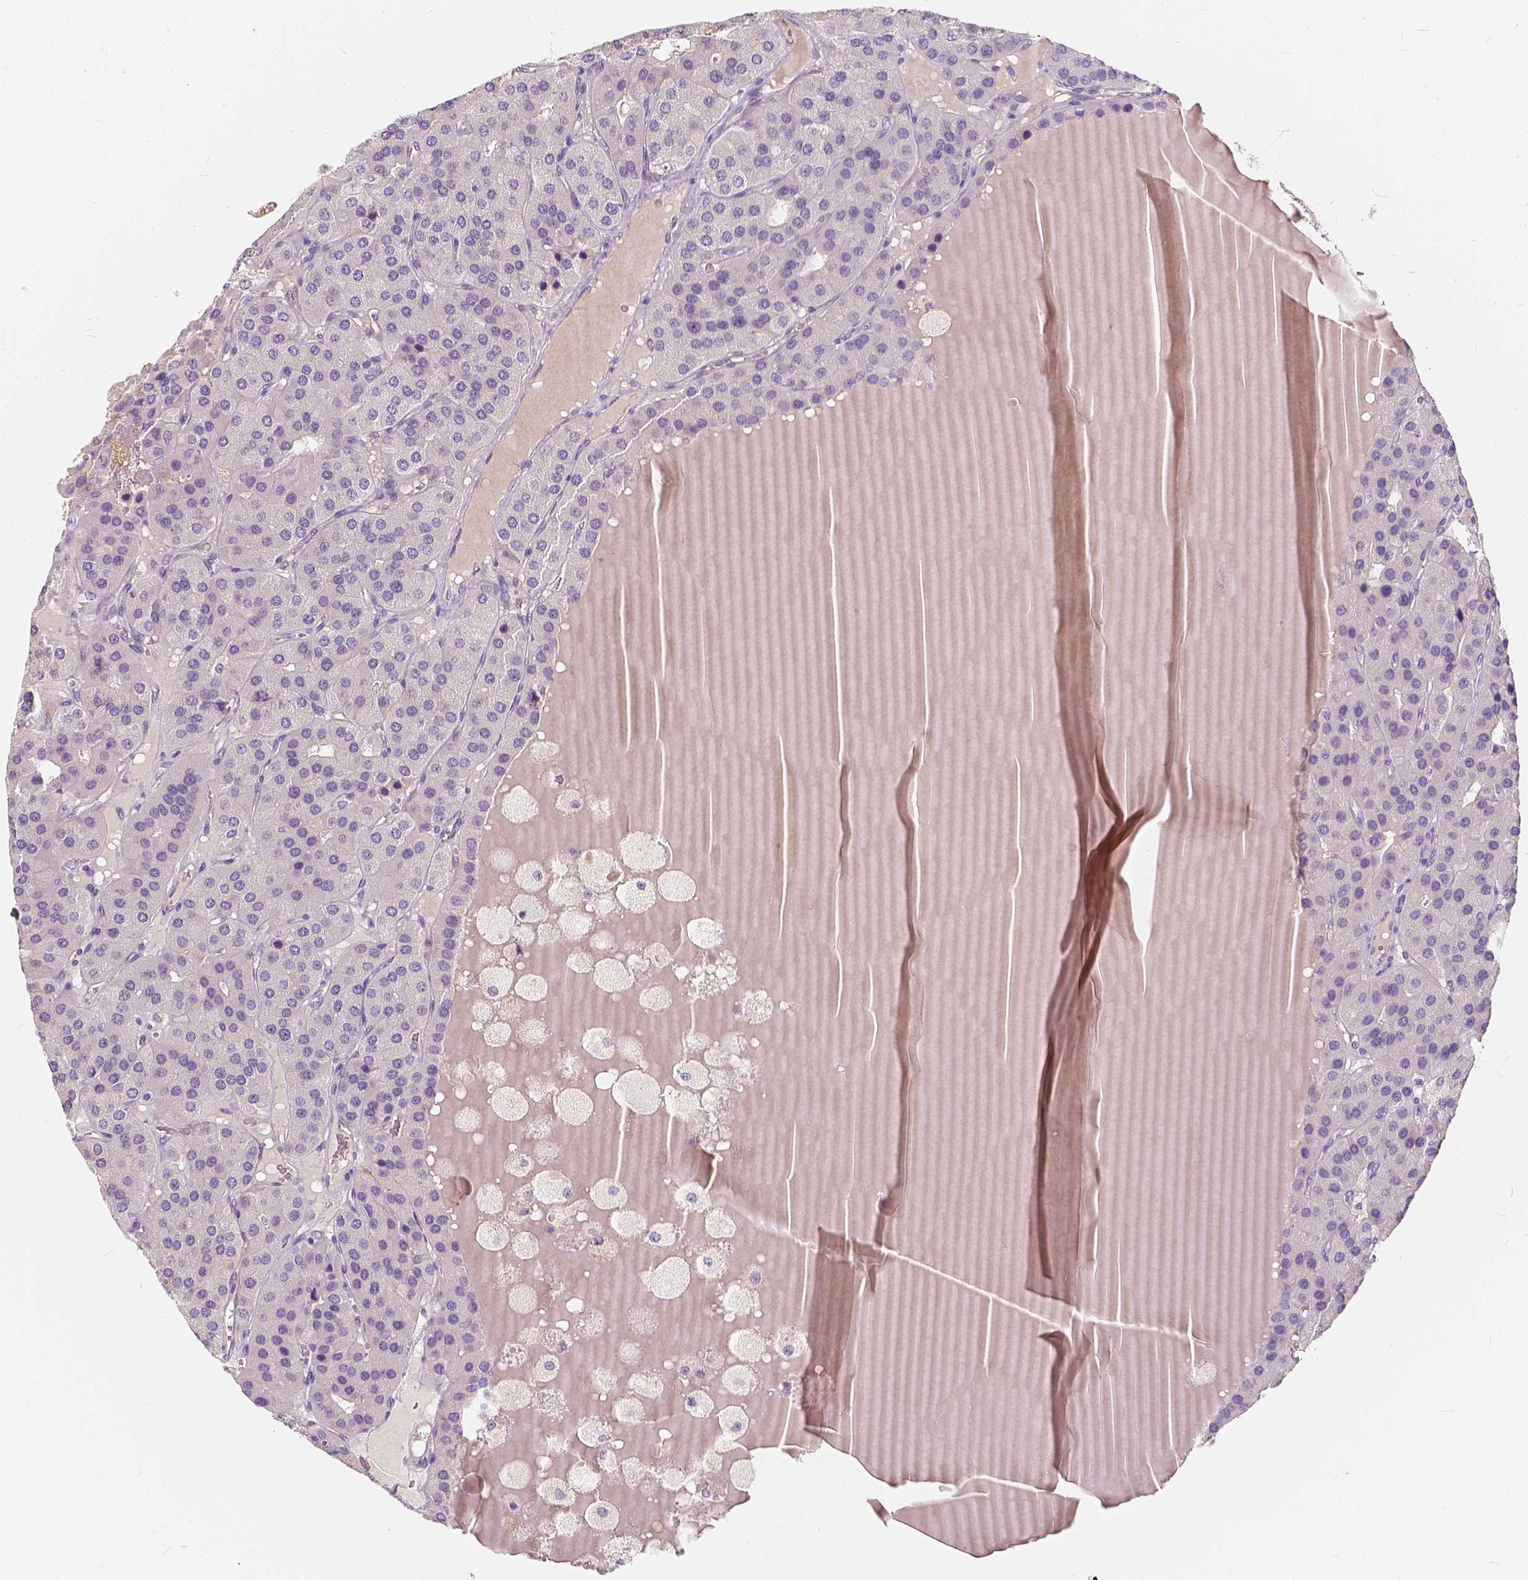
{"staining": {"intensity": "negative", "quantity": "none", "location": "none"}, "tissue": "parathyroid gland", "cell_type": "Glandular cells", "image_type": "normal", "snomed": [{"axis": "morphology", "description": "Normal tissue, NOS"}, {"axis": "morphology", "description": "Adenoma, NOS"}, {"axis": "topography", "description": "Parathyroid gland"}], "caption": "Glandular cells show no significant protein expression in normal parathyroid gland.", "gene": "KIAA0513", "patient": {"sex": "female", "age": 86}}